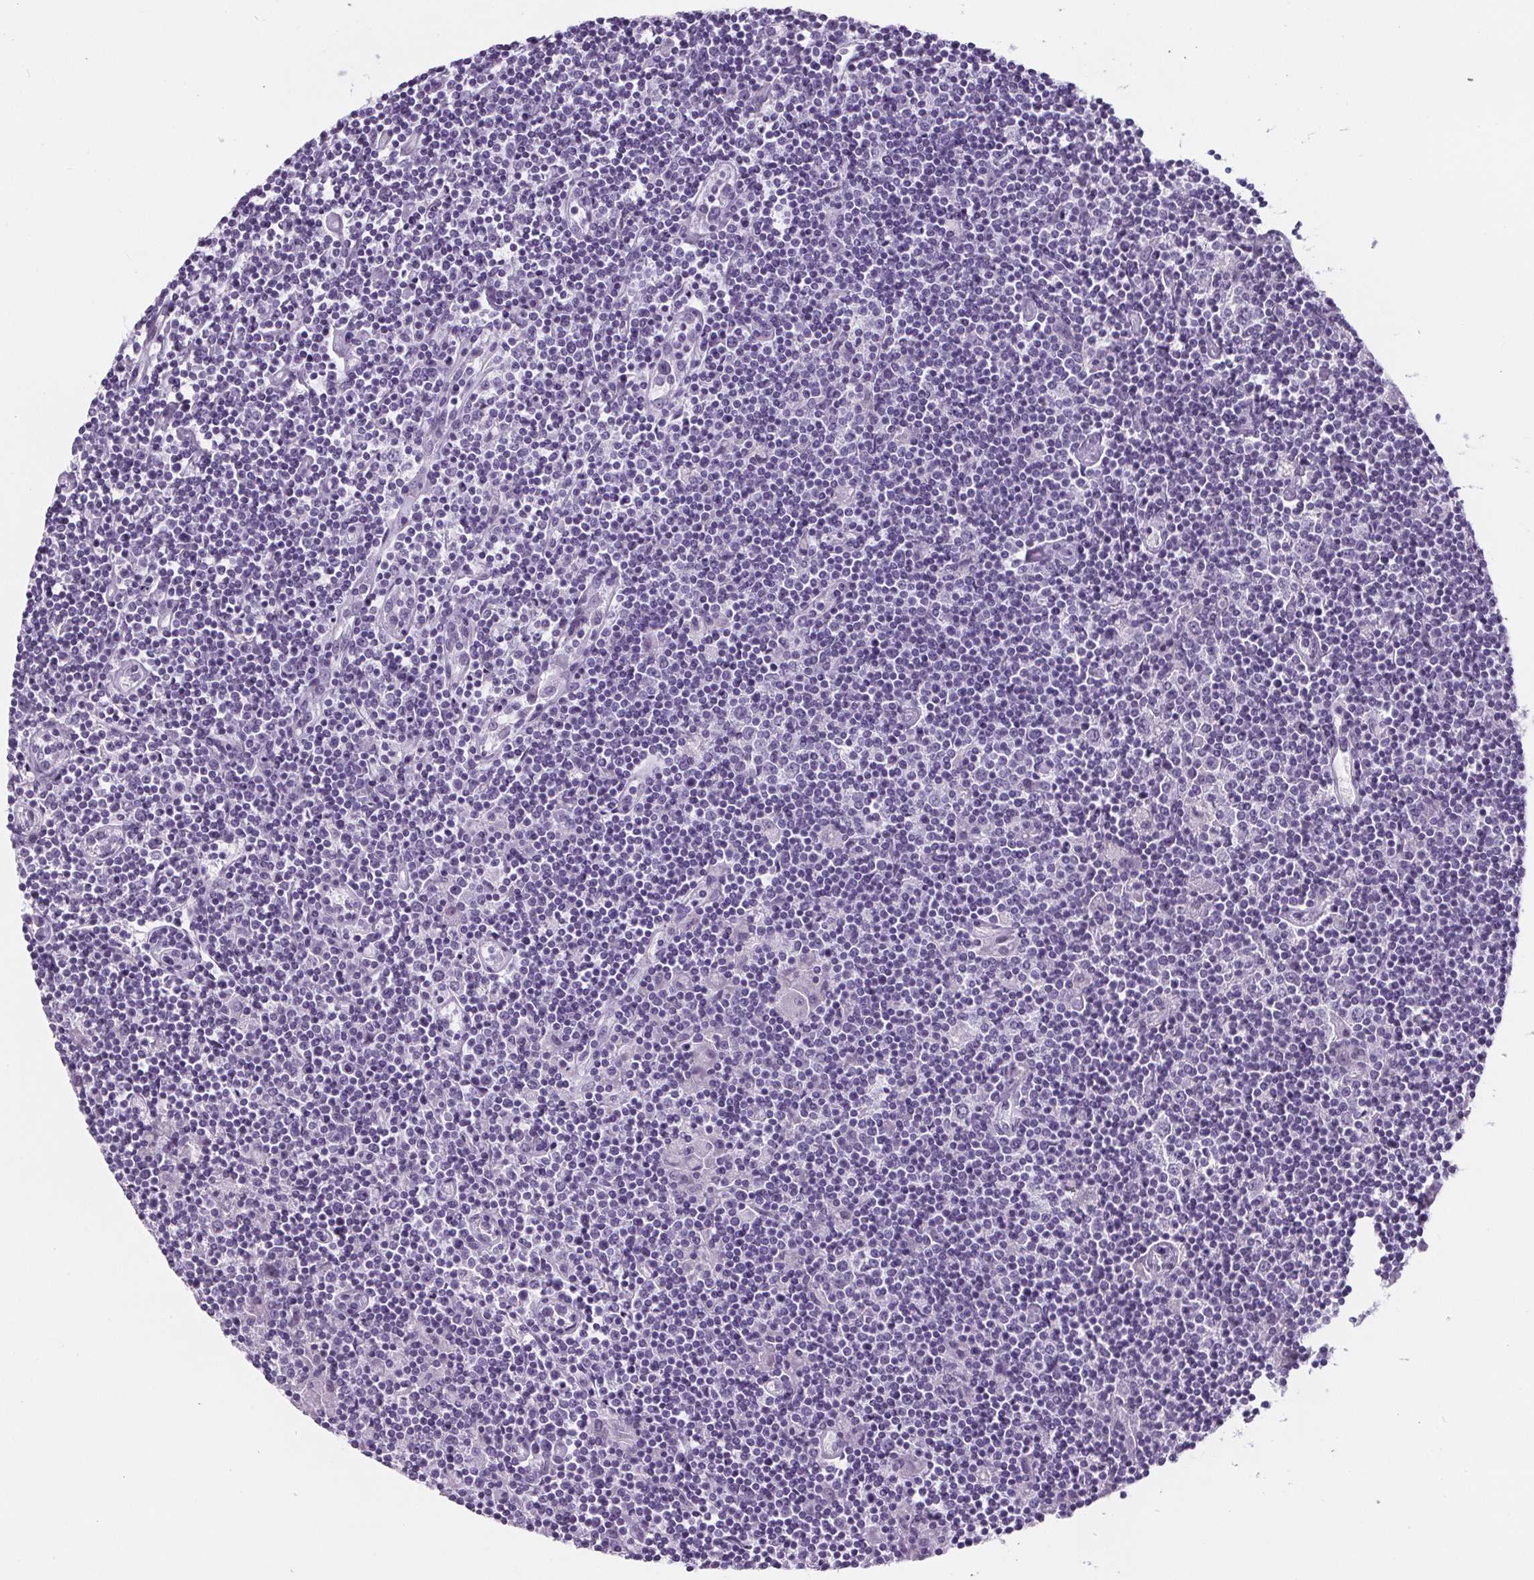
{"staining": {"intensity": "negative", "quantity": "none", "location": "none"}, "tissue": "lymphoma", "cell_type": "Tumor cells", "image_type": "cancer", "snomed": [{"axis": "morphology", "description": "Hodgkin's disease, NOS"}, {"axis": "topography", "description": "Lymph node"}], "caption": "Protein analysis of Hodgkin's disease reveals no significant positivity in tumor cells.", "gene": "ADRB1", "patient": {"sex": "male", "age": 40}}